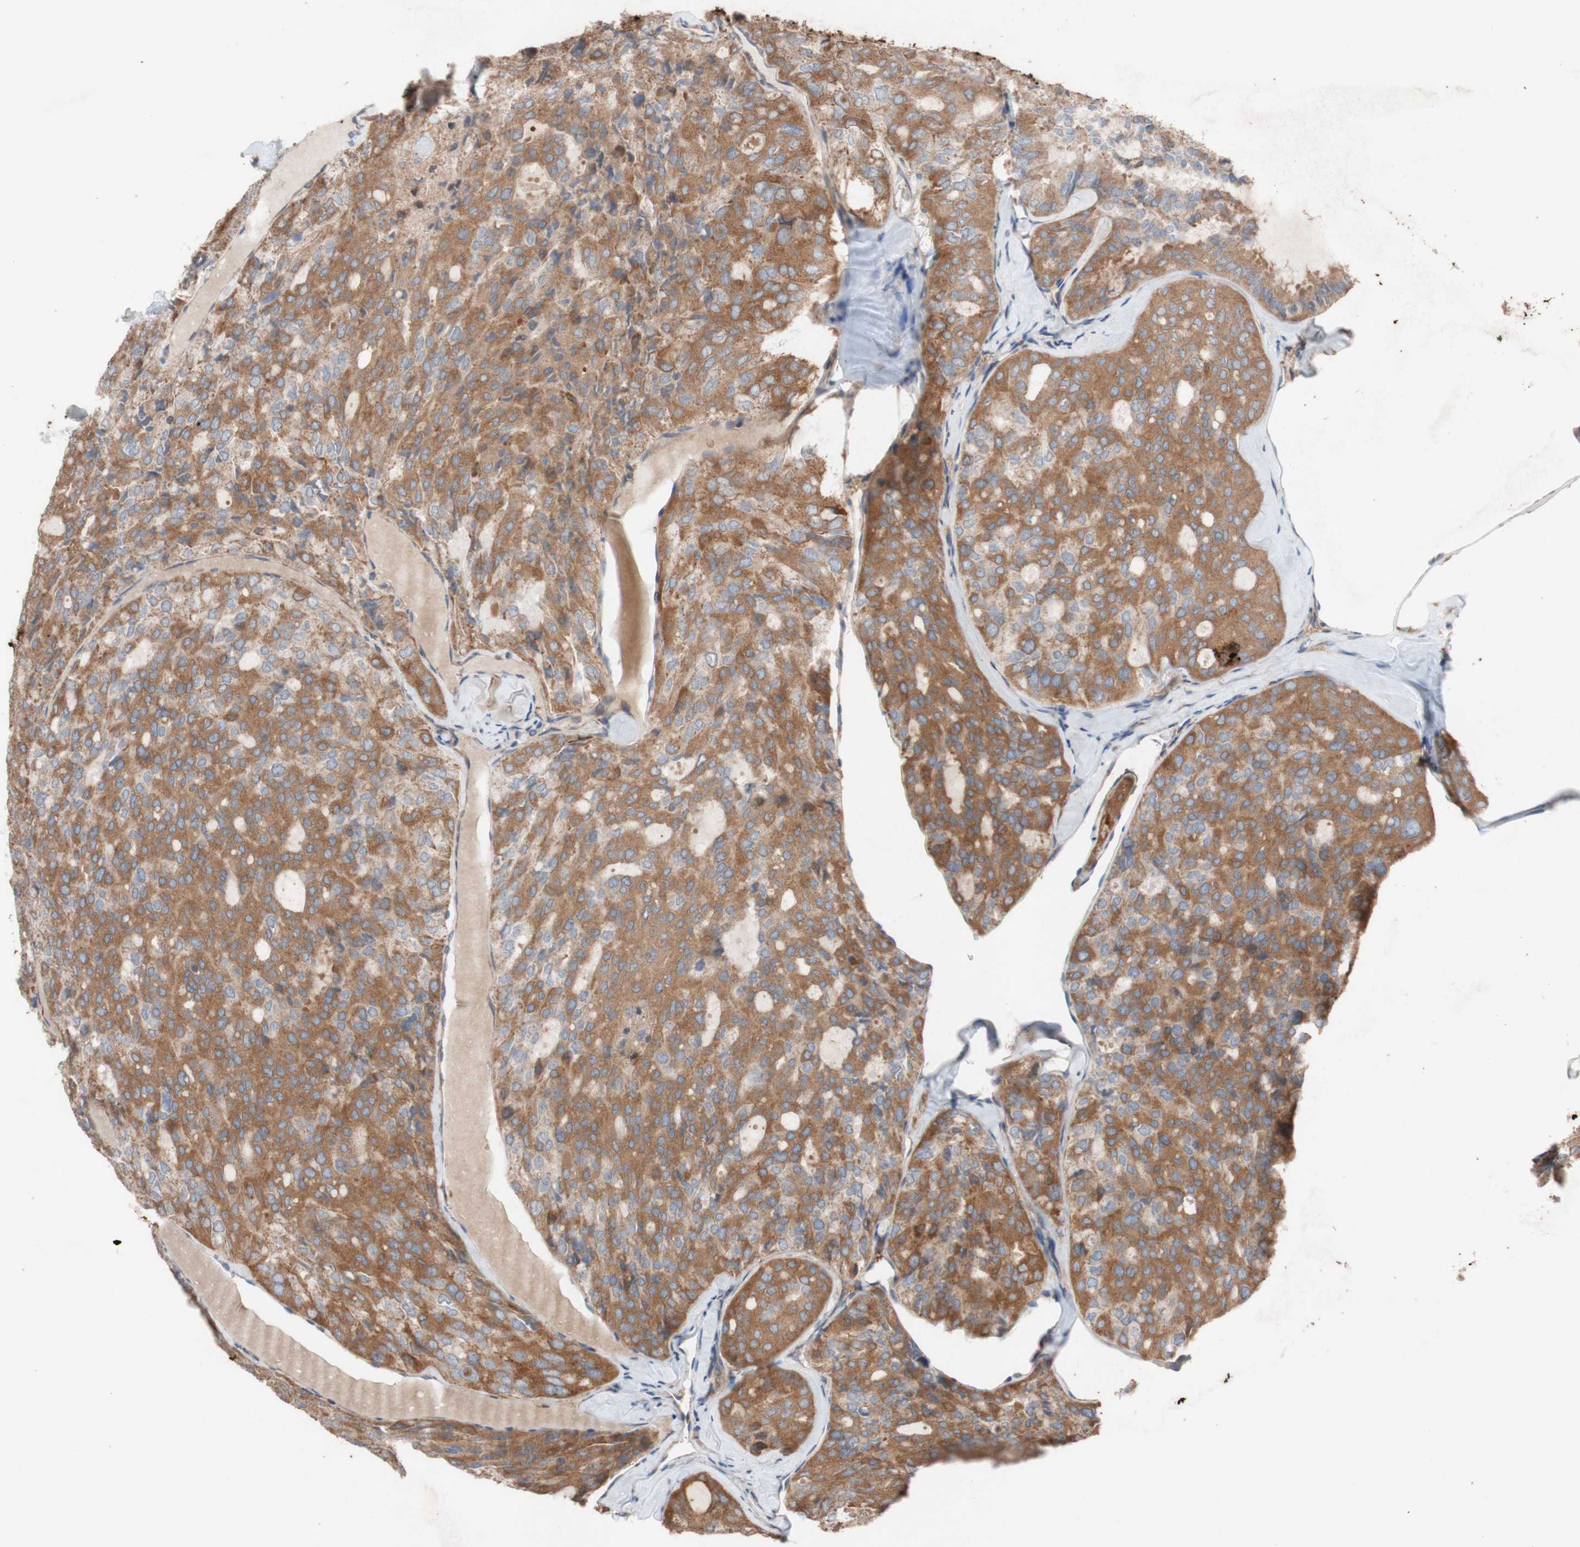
{"staining": {"intensity": "moderate", "quantity": ">75%", "location": "cytoplasmic/membranous"}, "tissue": "thyroid cancer", "cell_type": "Tumor cells", "image_type": "cancer", "snomed": [{"axis": "morphology", "description": "Follicular adenoma carcinoma, NOS"}, {"axis": "topography", "description": "Thyroid gland"}], "caption": "Immunohistochemical staining of human follicular adenoma carcinoma (thyroid) shows medium levels of moderate cytoplasmic/membranous expression in approximately >75% of tumor cells.", "gene": "TST", "patient": {"sex": "male", "age": 75}}